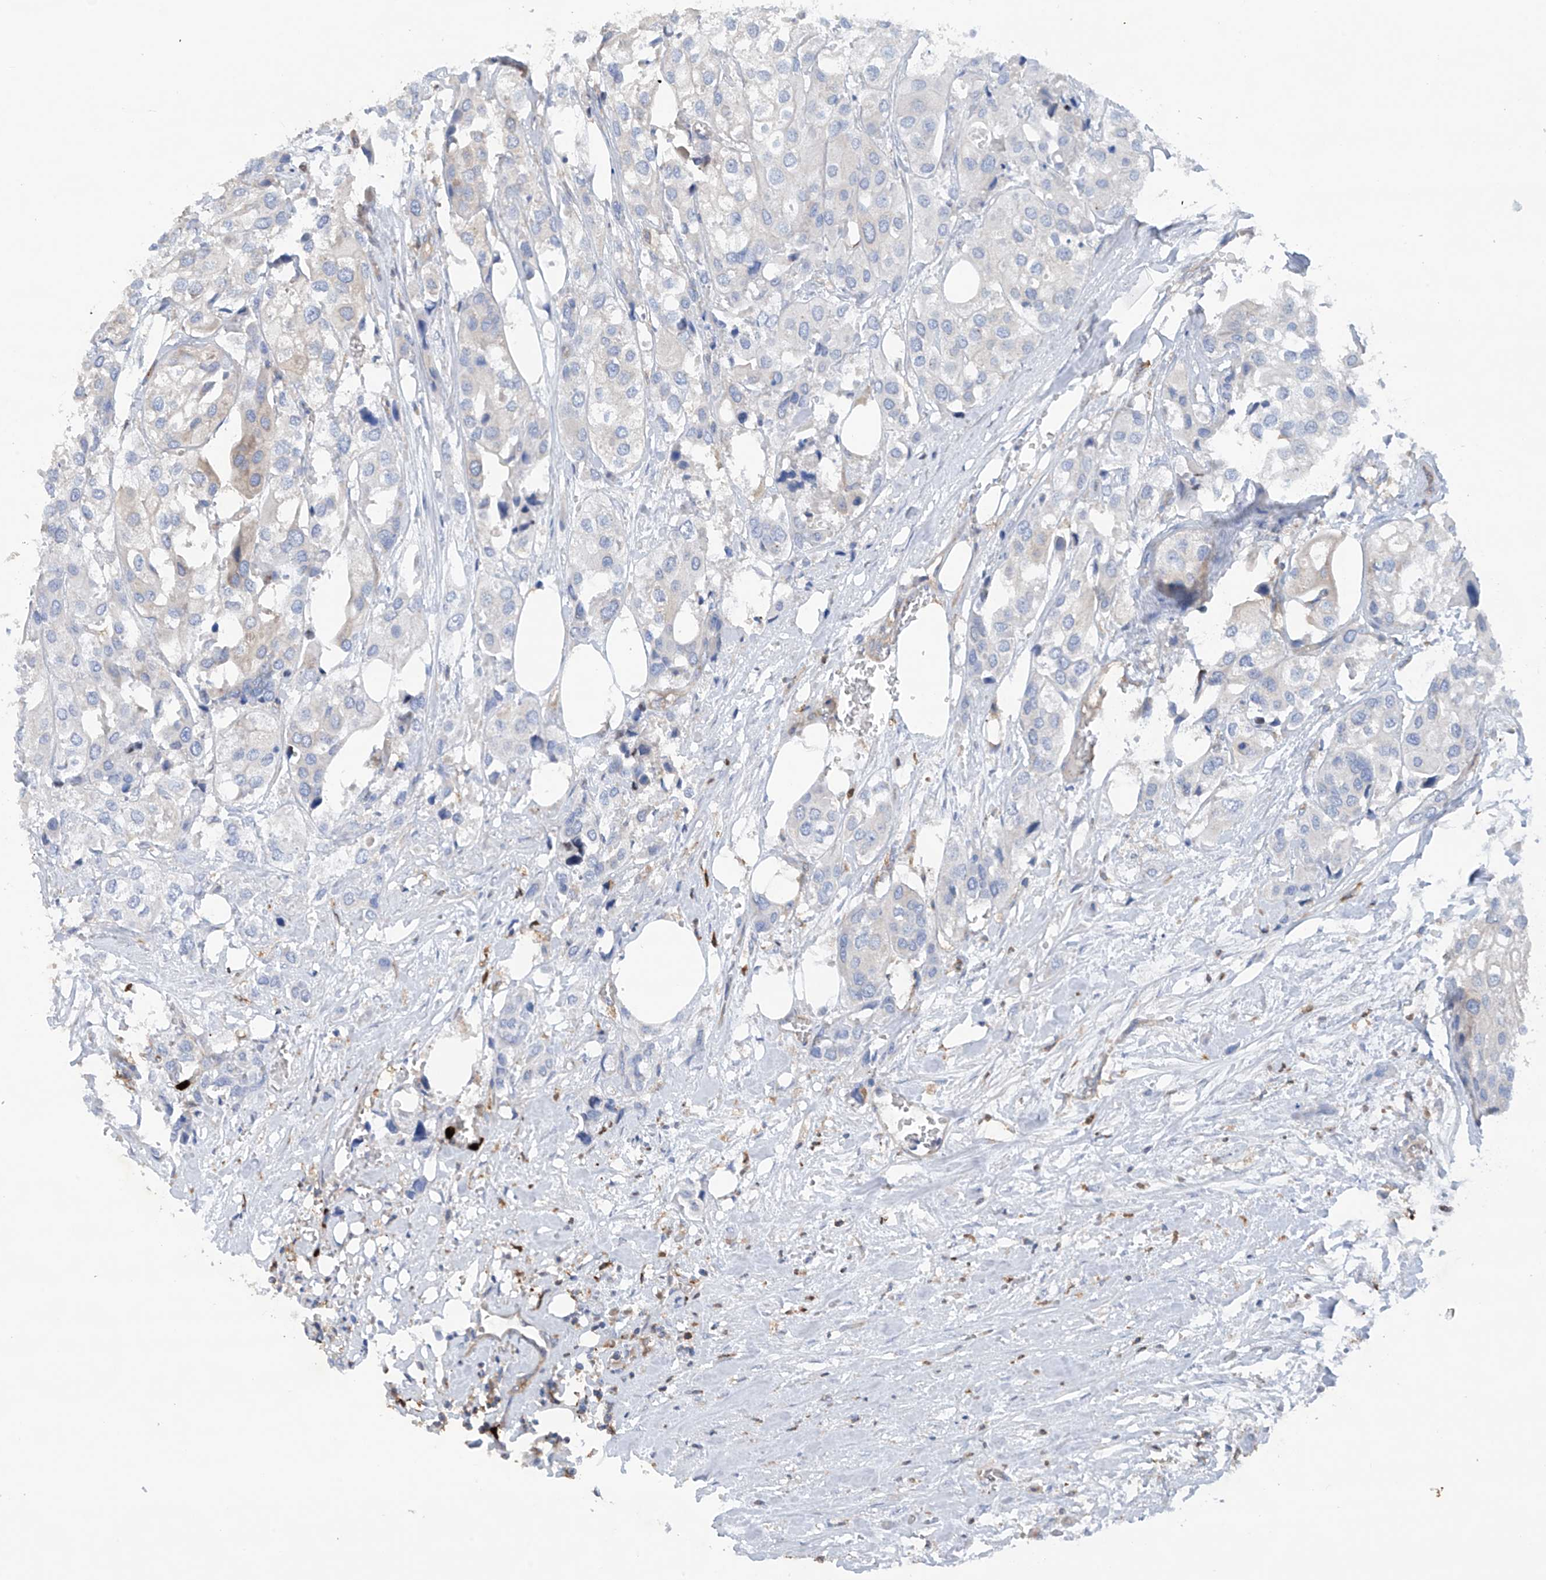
{"staining": {"intensity": "negative", "quantity": "none", "location": "none"}, "tissue": "urothelial cancer", "cell_type": "Tumor cells", "image_type": "cancer", "snomed": [{"axis": "morphology", "description": "Urothelial carcinoma, High grade"}, {"axis": "topography", "description": "Urinary bladder"}], "caption": "Urothelial cancer stained for a protein using immunohistochemistry shows no expression tumor cells.", "gene": "PHACTR2", "patient": {"sex": "male", "age": 64}}